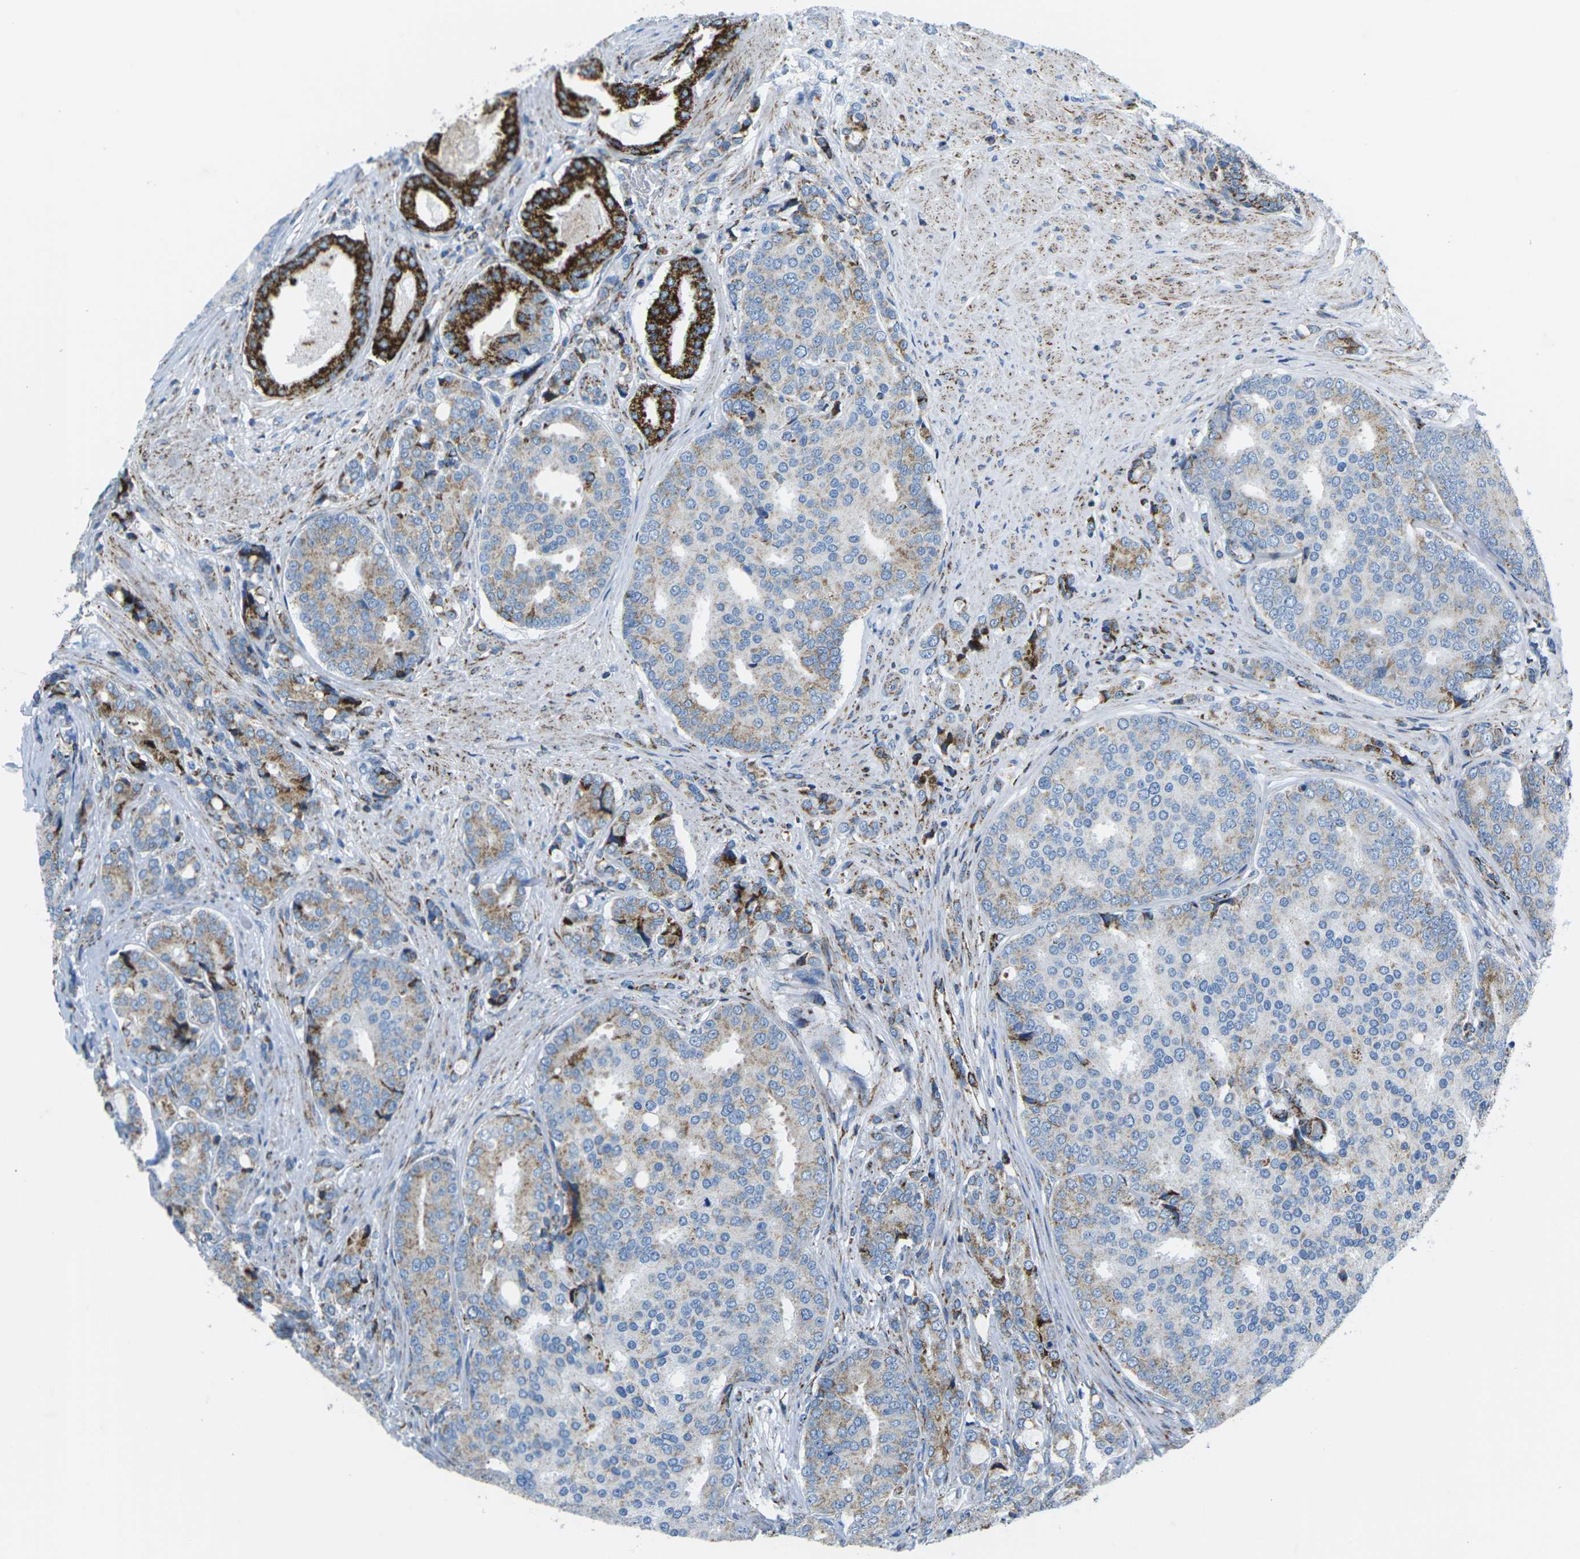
{"staining": {"intensity": "weak", "quantity": "<25%", "location": "cytoplasmic/membranous"}, "tissue": "prostate cancer", "cell_type": "Tumor cells", "image_type": "cancer", "snomed": [{"axis": "morphology", "description": "Adenocarcinoma, High grade"}, {"axis": "topography", "description": "Prostate"}], "caption": "High power microscopy photomicrograph of an immunohistochemistry image of high-grade adenocarcinoma (prostate), revealing no significant expression in tumor cells.", "gene": "COX6C", "patient": {"sex": "male", "age": 50}}